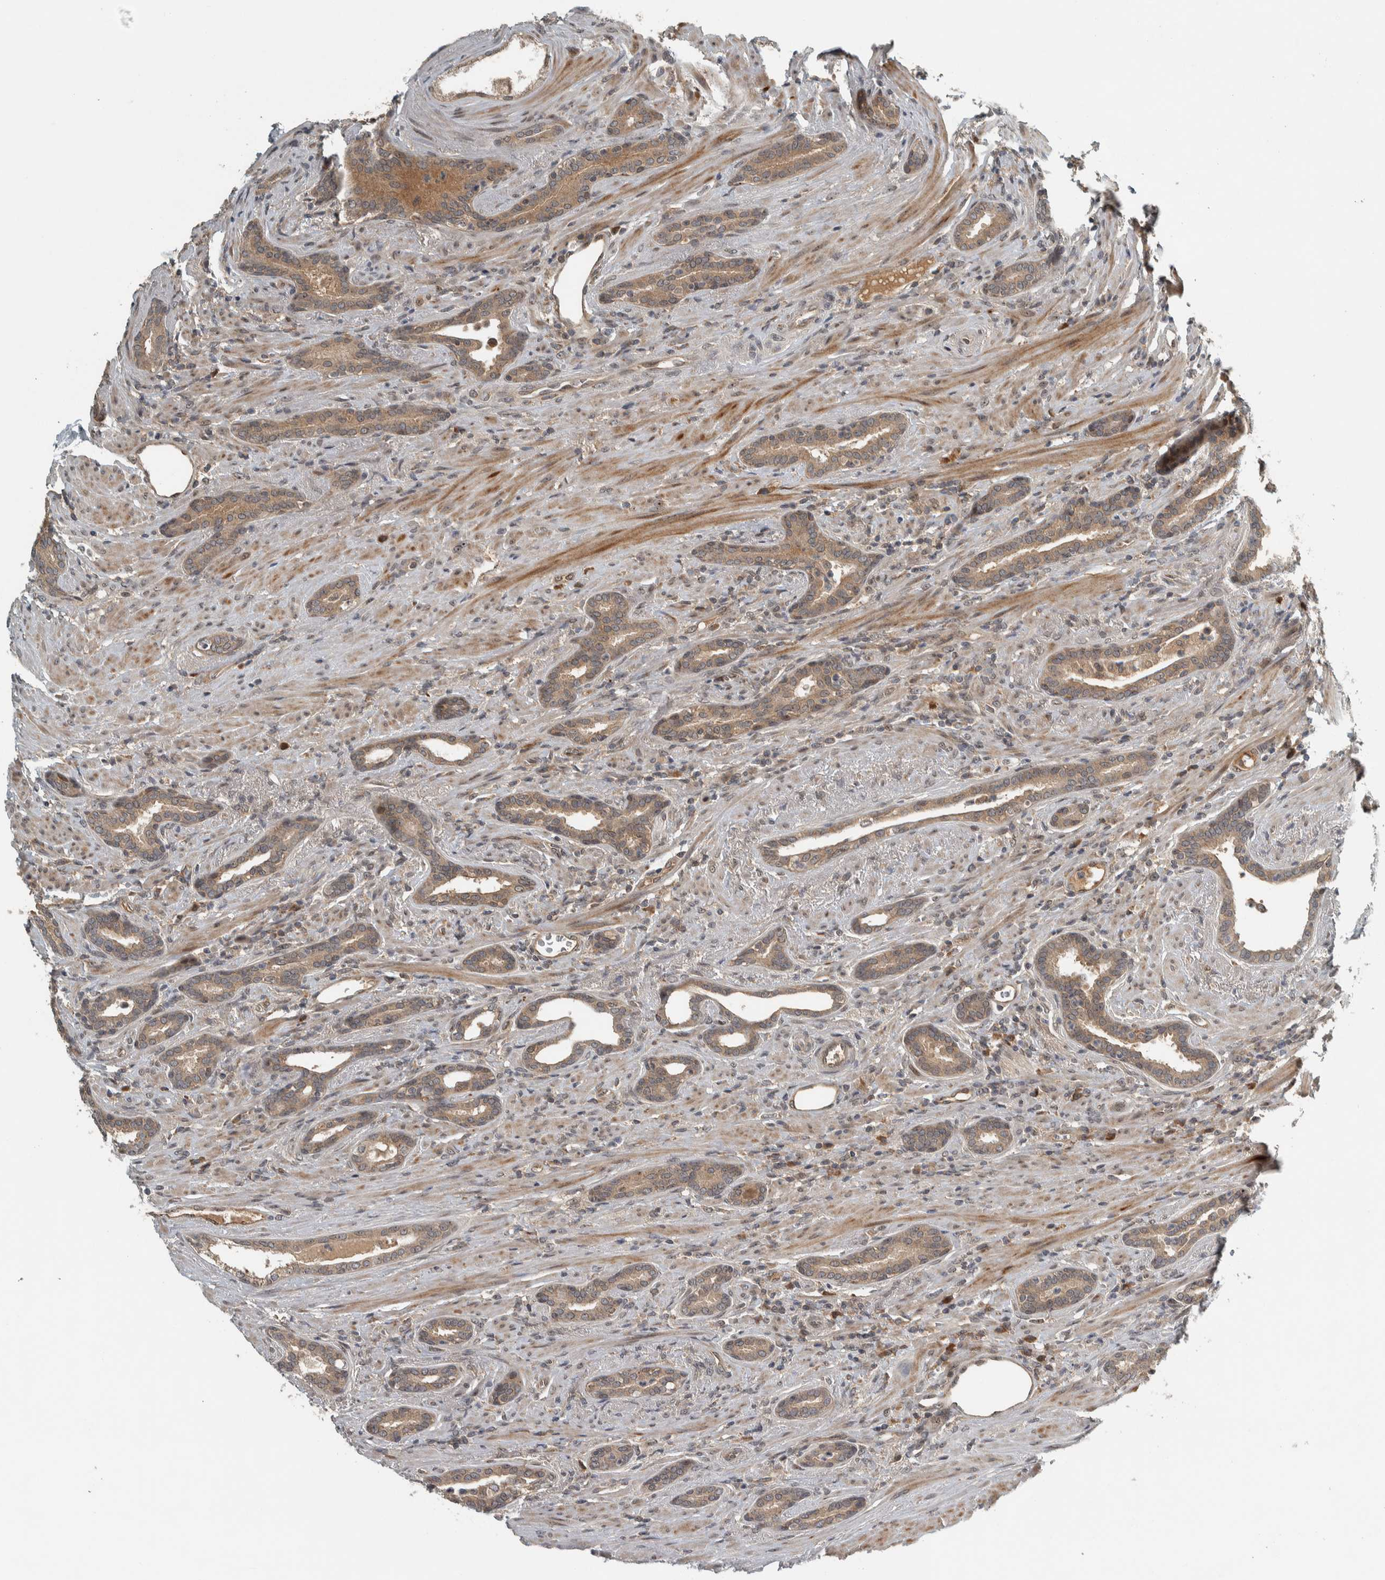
{"staining": {"intensity": "moderate", "quantity": ">75%", "location": "cytoplasmic/membranous,nuclear"}, "tissue": "prostate cancer", "cell_type": "Tumor cells", "image_type": "cancer", "snomed": [{"axis": "morphology", "description": "Adenocarcinoma, High grade"}, {"axis": "topography", "description": "Prostate"}], "caption": "Immunohistochemical staining of prostate cancer reveals moderate cytoplasmic/membranous and nuclear protein expression in approximately >75% of tumor cells.", "gene": "XPO5", "patient": {"sex": "male", "age": 71}}